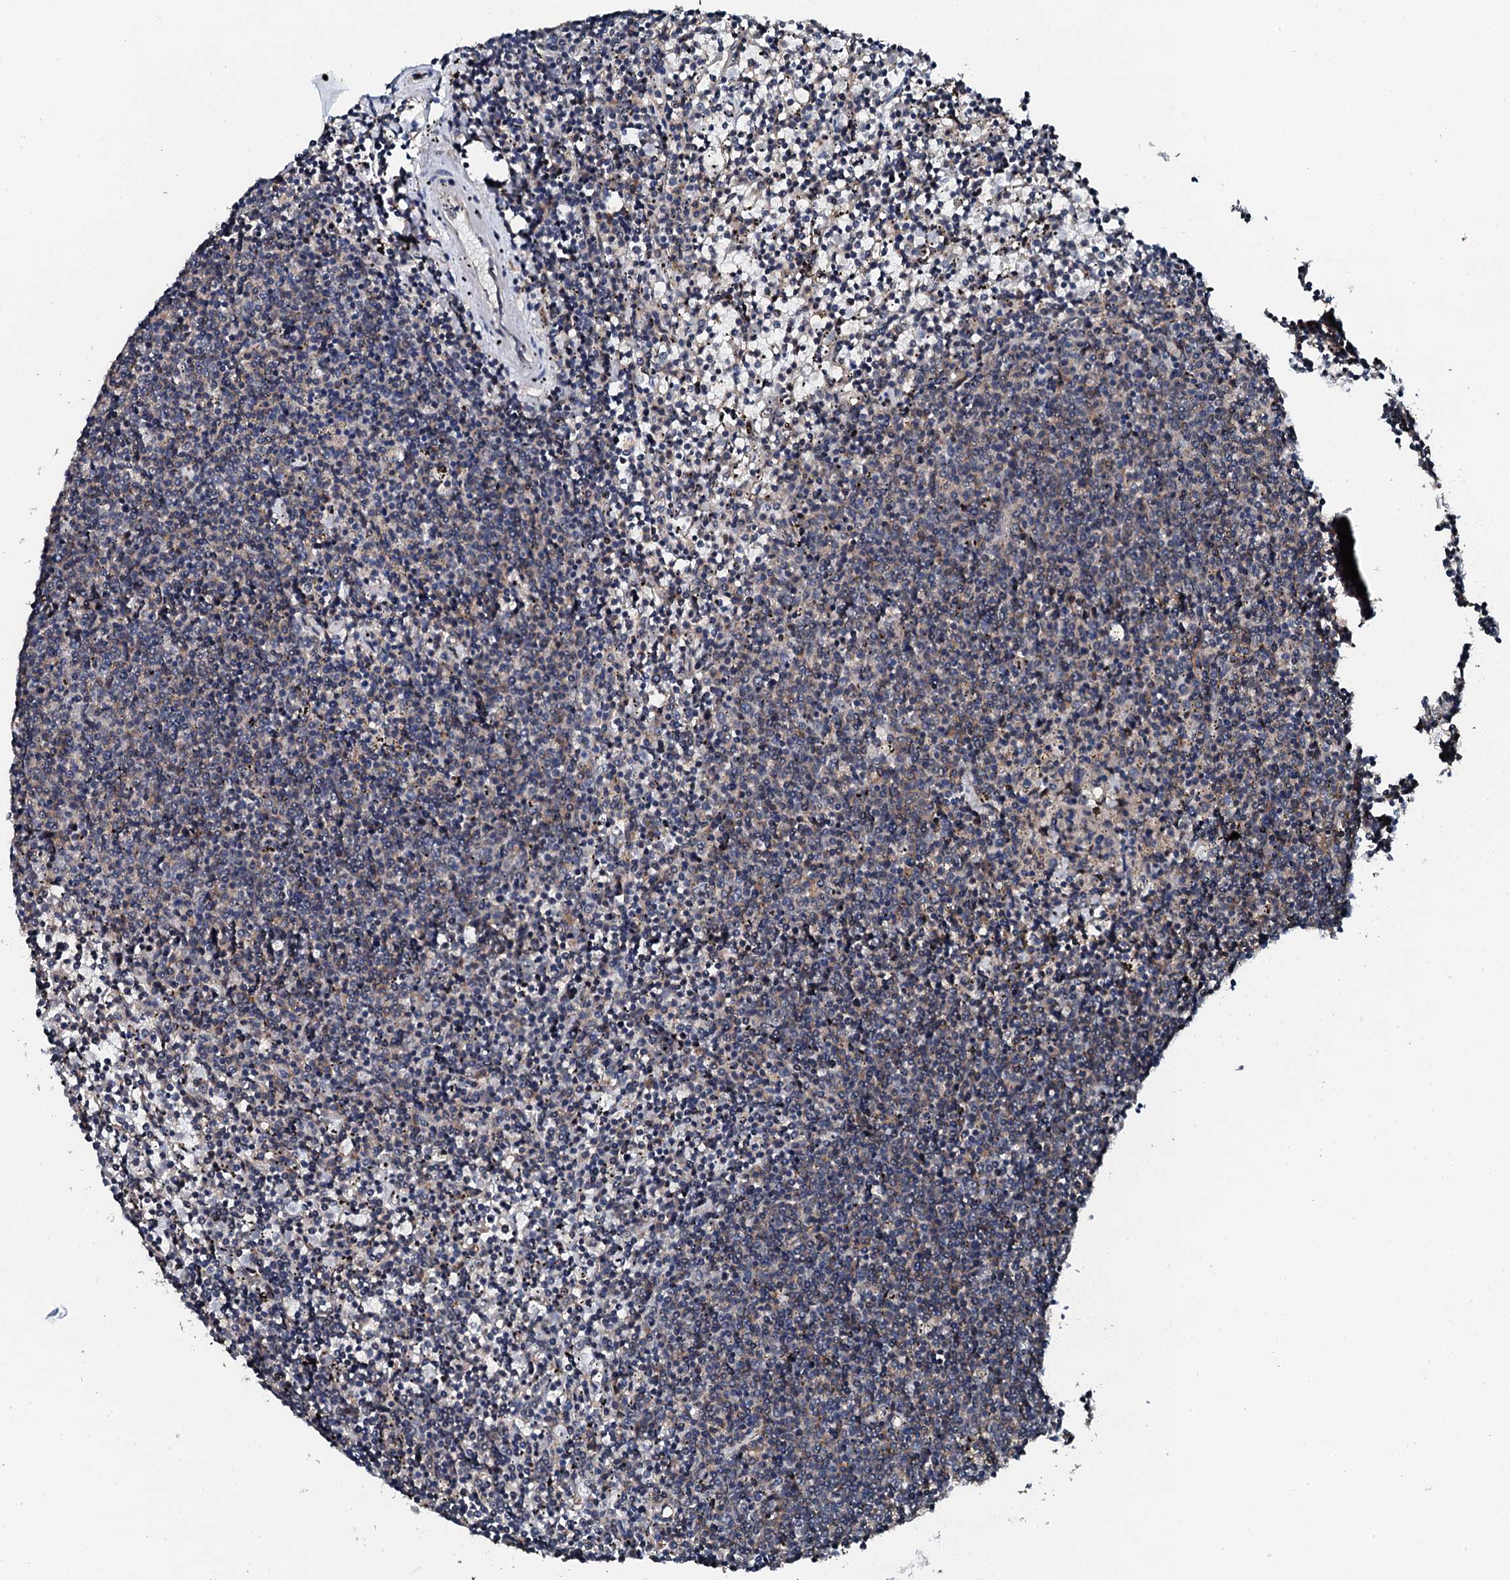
{"staining": {"intensity": "negative", "quantity": "none", "location": "none"}, "tissue": "lymphoma", "cell_type": "Tumor cells", "image_type": "cancer", "snomed": [{"axis": "morphology", "description": "Malignant lymphoma, non-Hodgkin's type, Low grade"}, {"axis": "topography", "description": "Spleen"}], "caption": "Immunohistochemistry (IHC) image of neoplastic tissue: human lymphoma stained with DAB (3,3'-diaminobenzidine) exhibits no significant protein expression in tumor cells.", "gene": "FLYWCH1", "patient": {"sex": "female", "age": 50}}